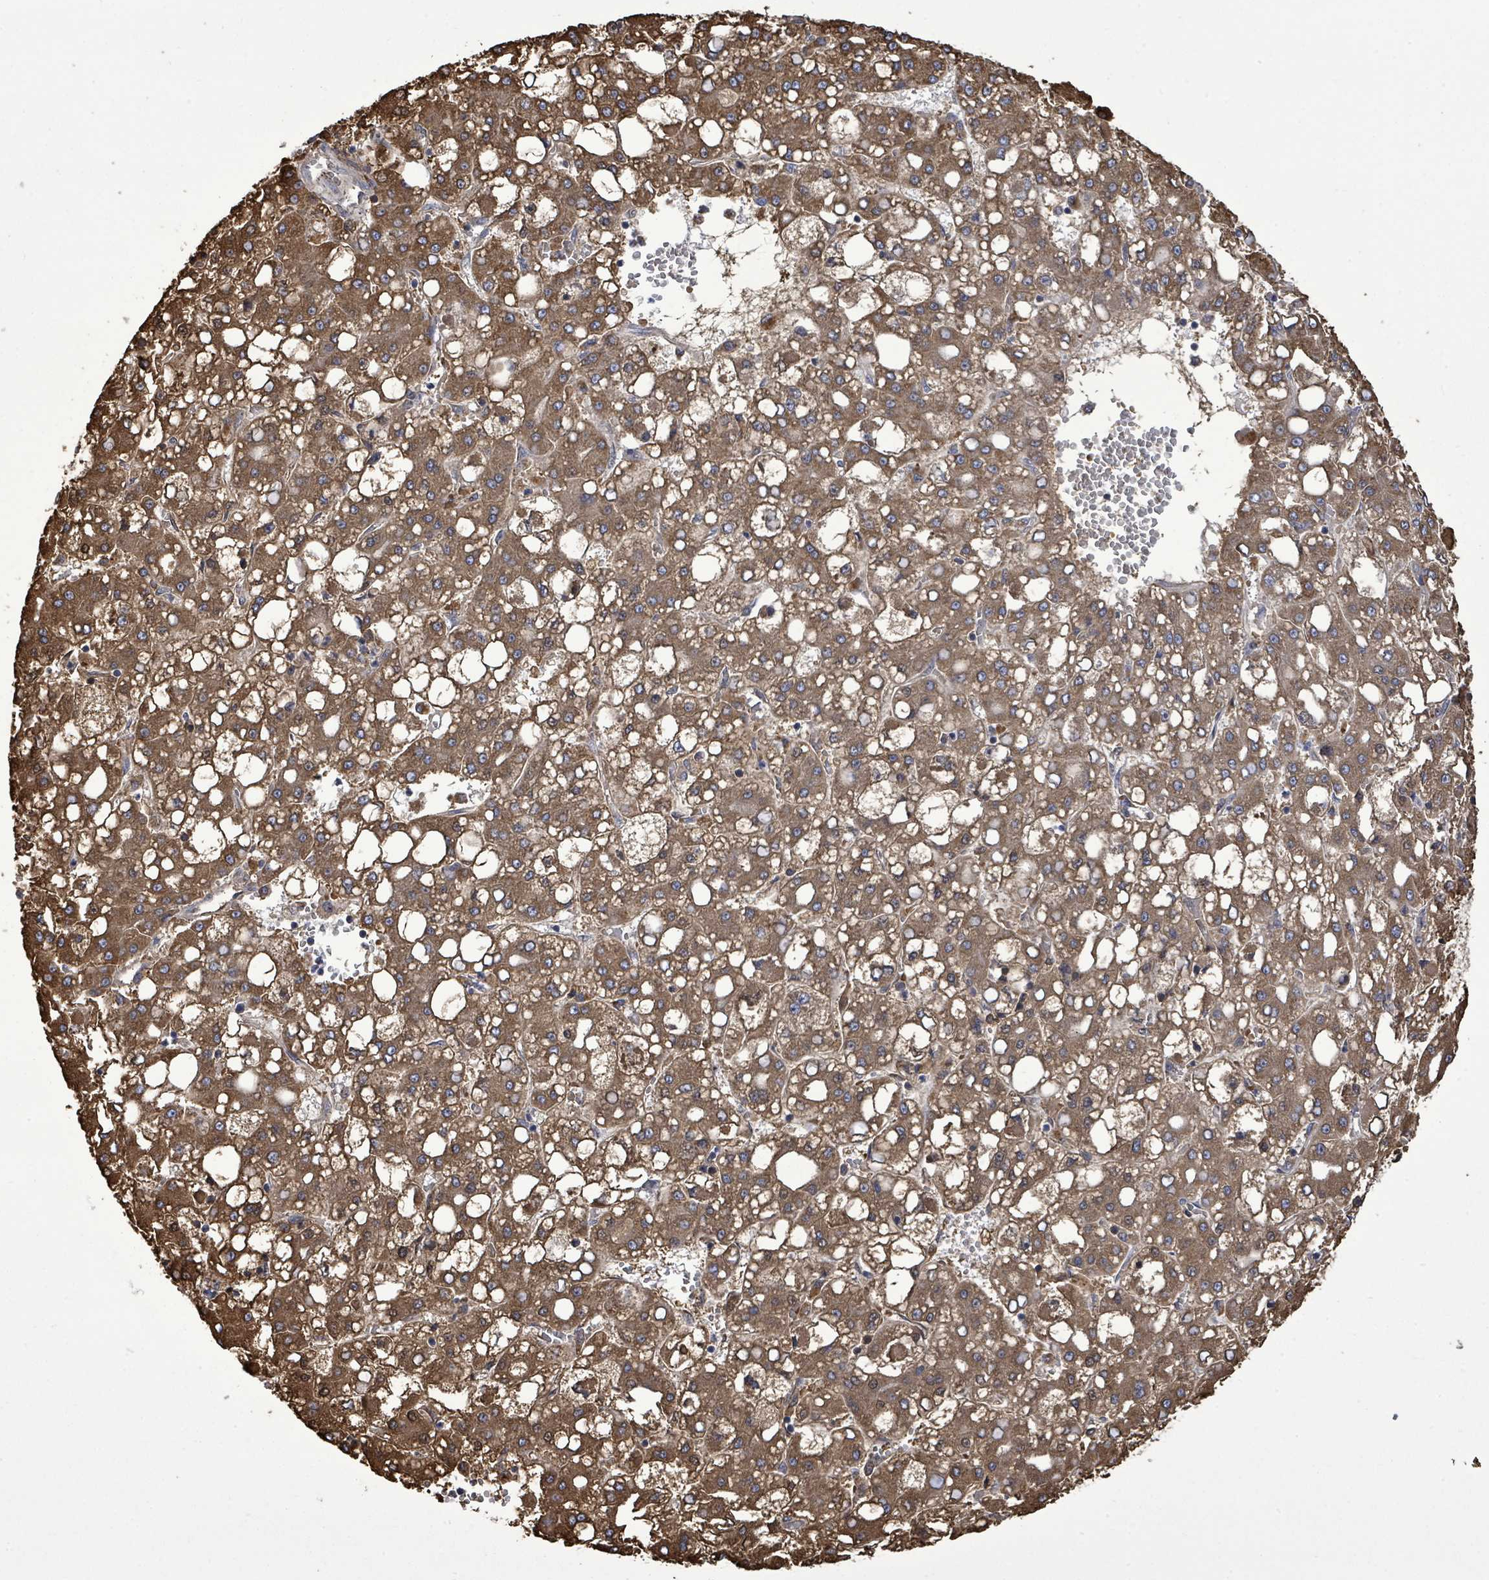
{"staining": {"intensity": "strong", "quantity": ">75%", "location": "cytoplasmic/membranous"}, "tissue": "liver cancer", "cell_type": "Tumor cells", "image_type": "cancer", "snomed": [{"axis": "morphology", "description": "Carcinoma, Hepatocellular, NOS"}, {"axis": "topography", "description": "Liver"}], "caption": "An image of human liver hepatocellular carcinoma stained for a protein reveals strong cytoplasmic/membranous brown staining in tumor cells. The staining is performed using DAB (3,3'-diaminobenzidine) brown chromogen to label protein expression. The nuclei are counter-stained blue using hematoxylin.", "gene": "MTMR12", "patient": {"sex": "male", "age": 65}}